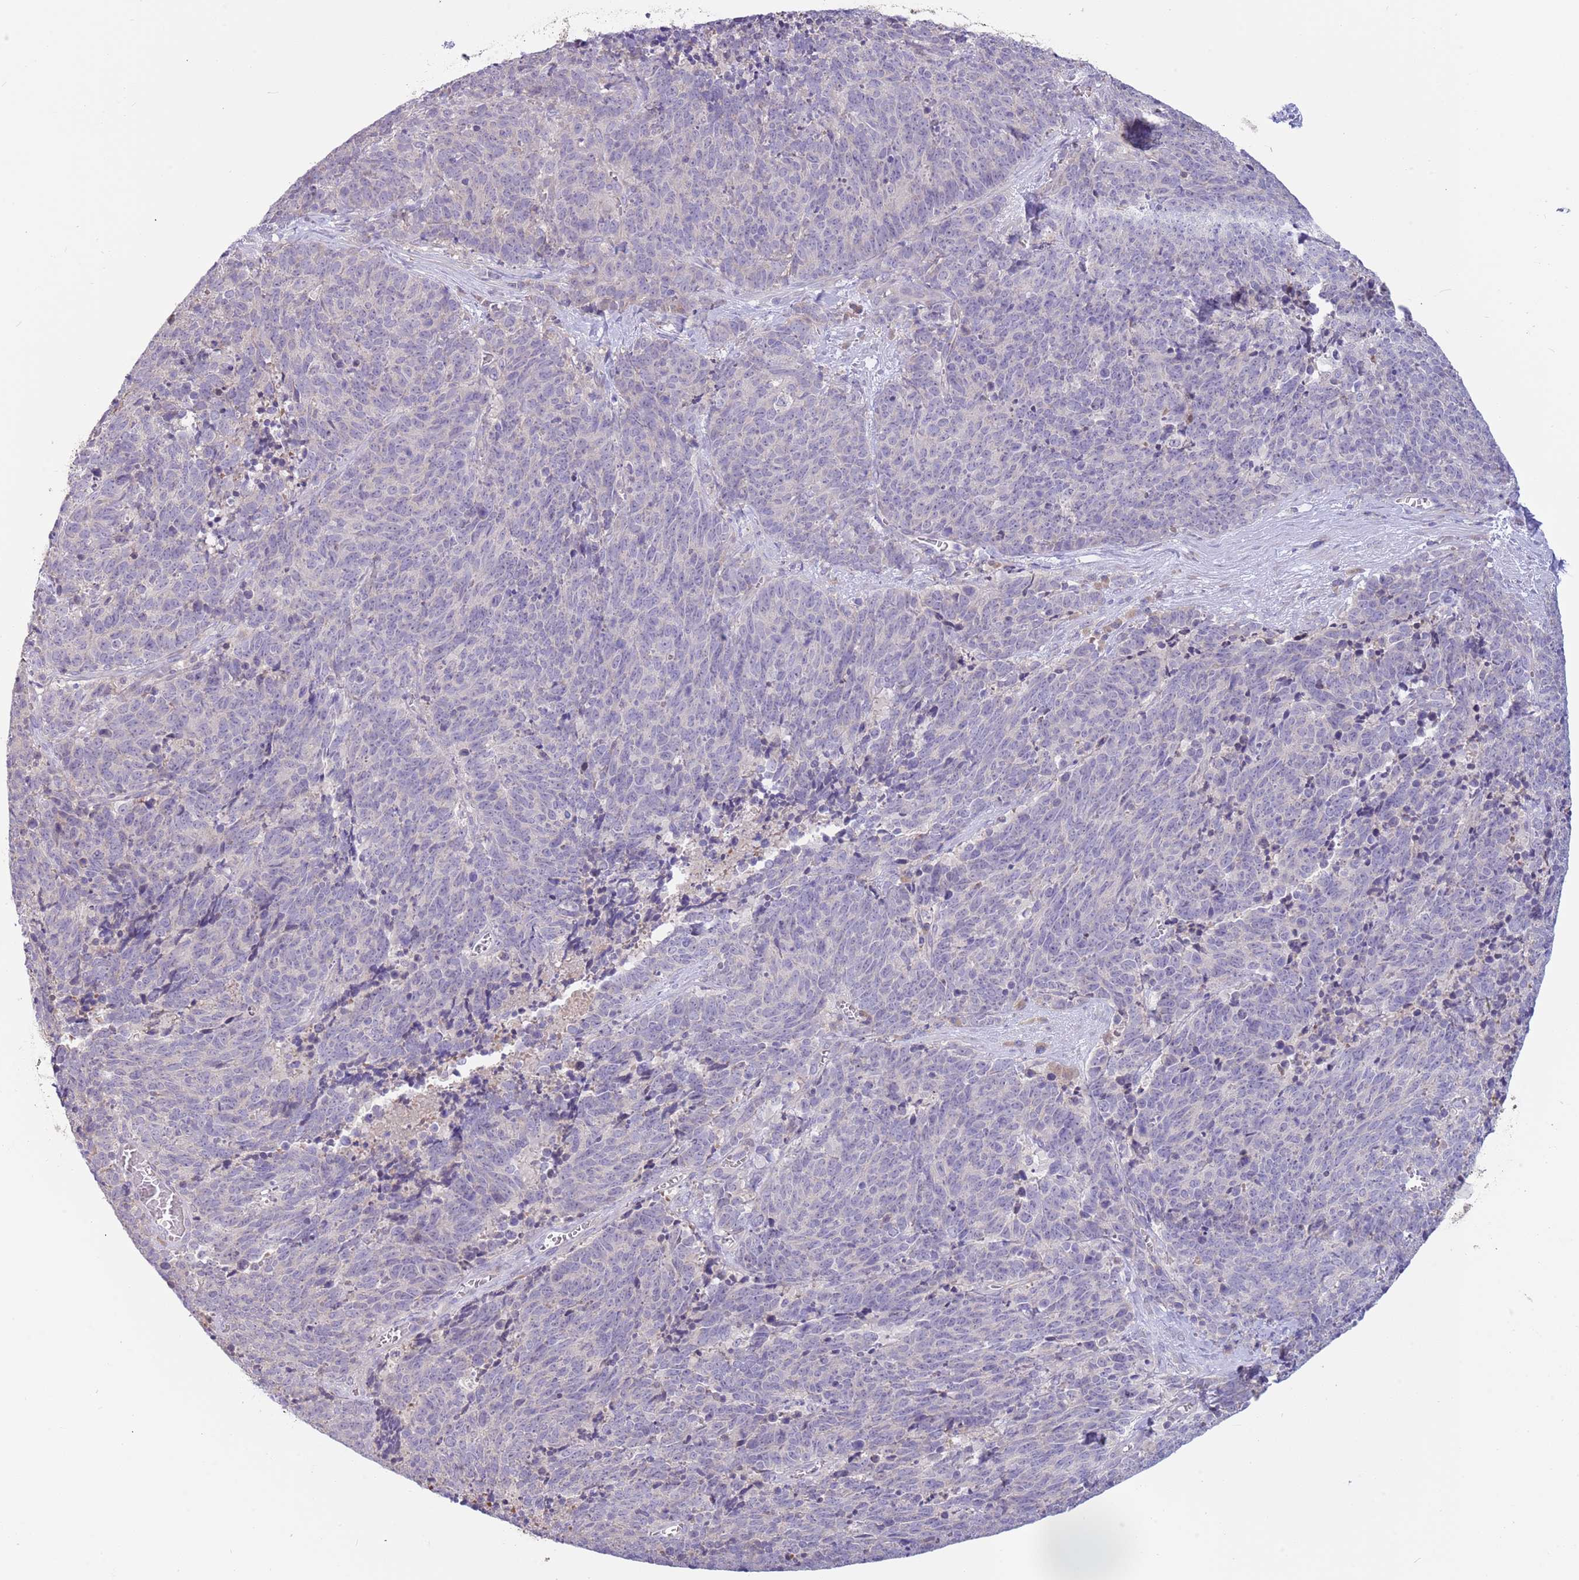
{"staining": {"intensity": "negative", "quantity": "none", "location": "none"}, "tissue": "cervical cancer", "cell_type": "Tumor cells", "image_type": "cancer", "snomed": [{"axis": "morphology", "description": "Squamous cell carcinoma, NOS"}, {"axis": "topography", "description": "Cervix"}], "caption": "The immunohistochemistry photomicrograph has no significant expression in tumor cells of cervical cancer (squamous cell carcinoma) tissue.", "gene": "CABYR", "patient": {"sex": "female", "age": 29}}